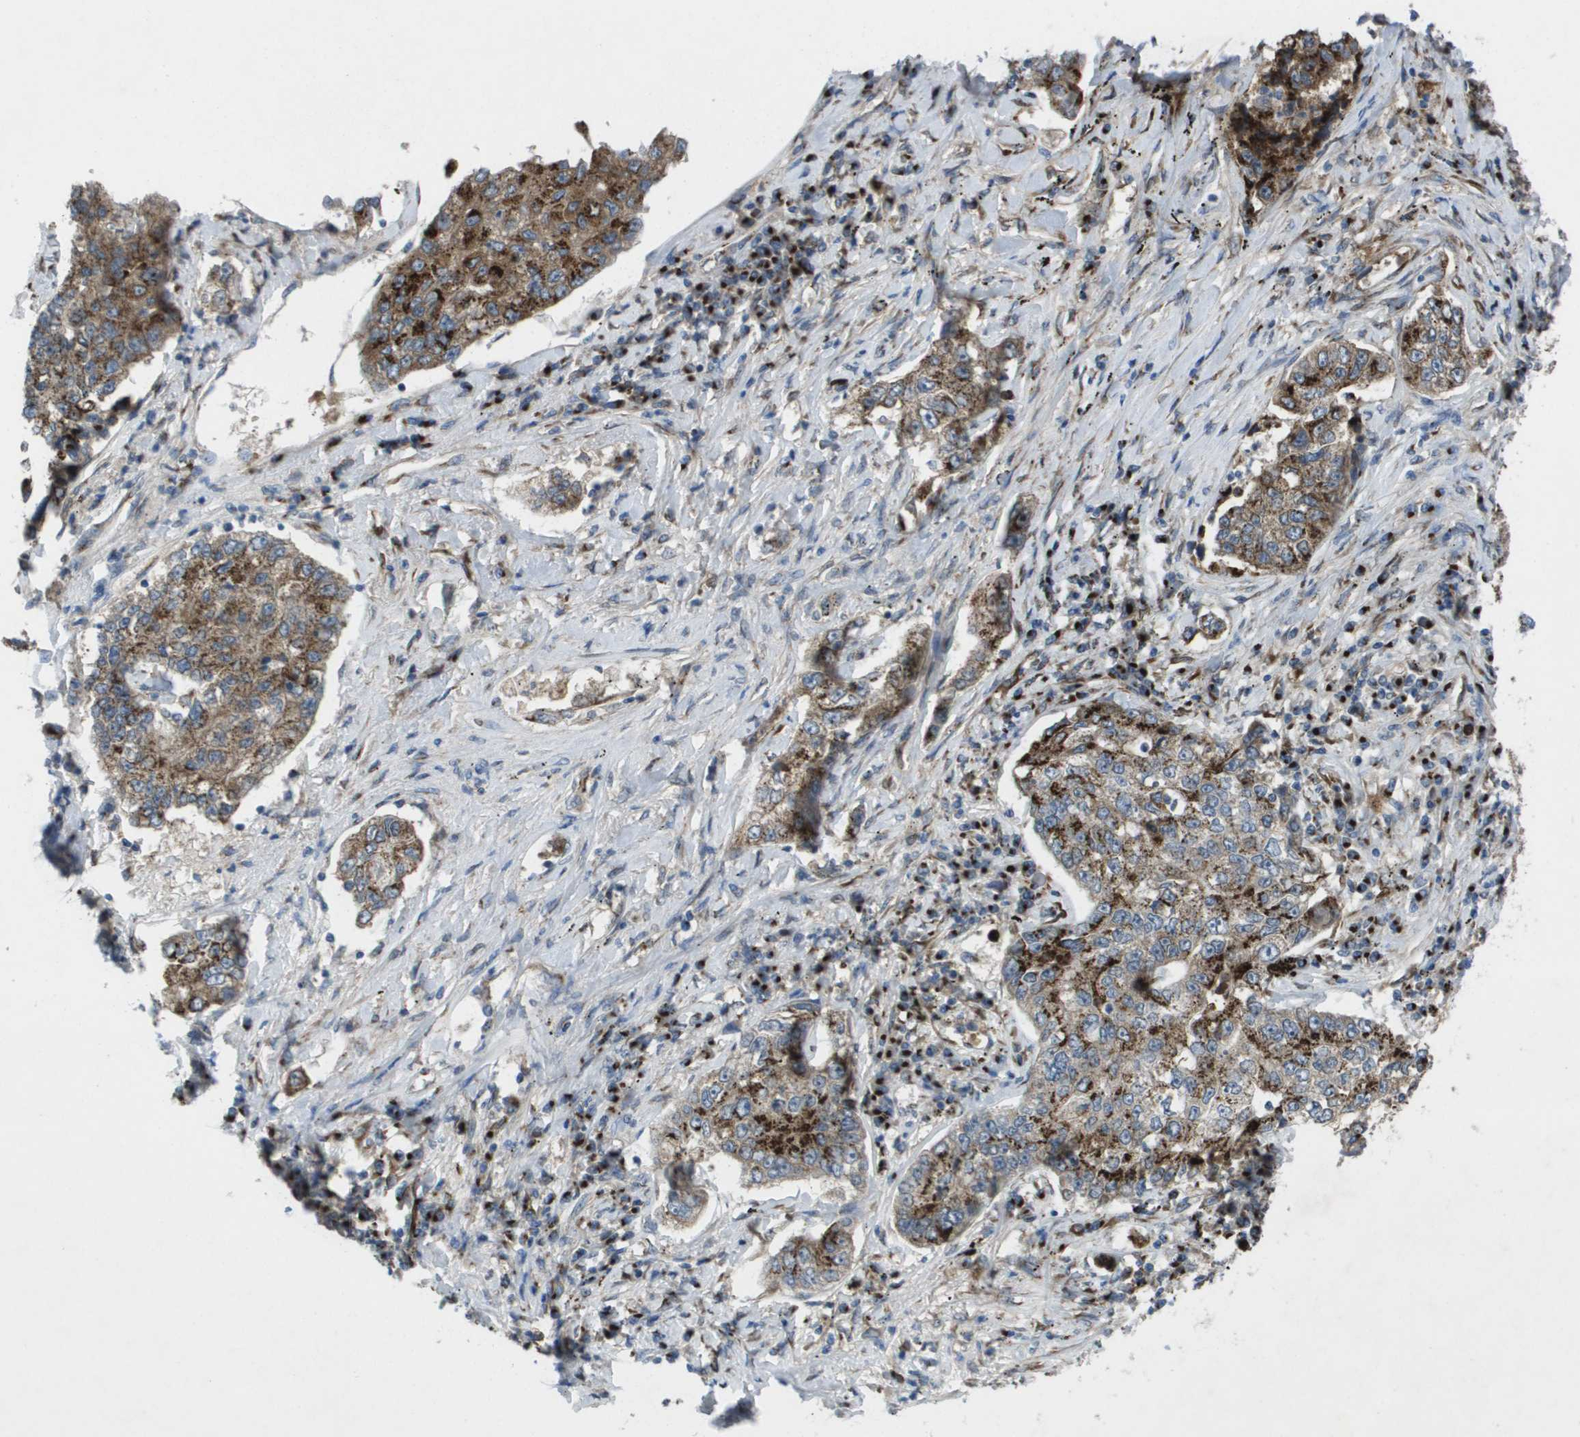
{"staining": {"intensity": "strong", "quantity": ">75%", "location": "cytoplasmic/membranous"}, "tissue": "lung cancer", "cell_type": "Tumor cells", "image_type": "cancer", "snomed": [{"axis": "morphology", "description": "Adenocarcinoma, NOS"}, {"axis": "topography", "description": "Lung"}], "caption": "Lung cancer (adenocarcinoma) tissue reveals strong cytoplasmic/membranous positivity in about >75% of tumor cells, visualized by immunohistochemistry. (DAB = brown stain, brightfield microscopy at high magnification).", "gene": "QSOX2", "patient": {"sex": "male", "age": 49}}